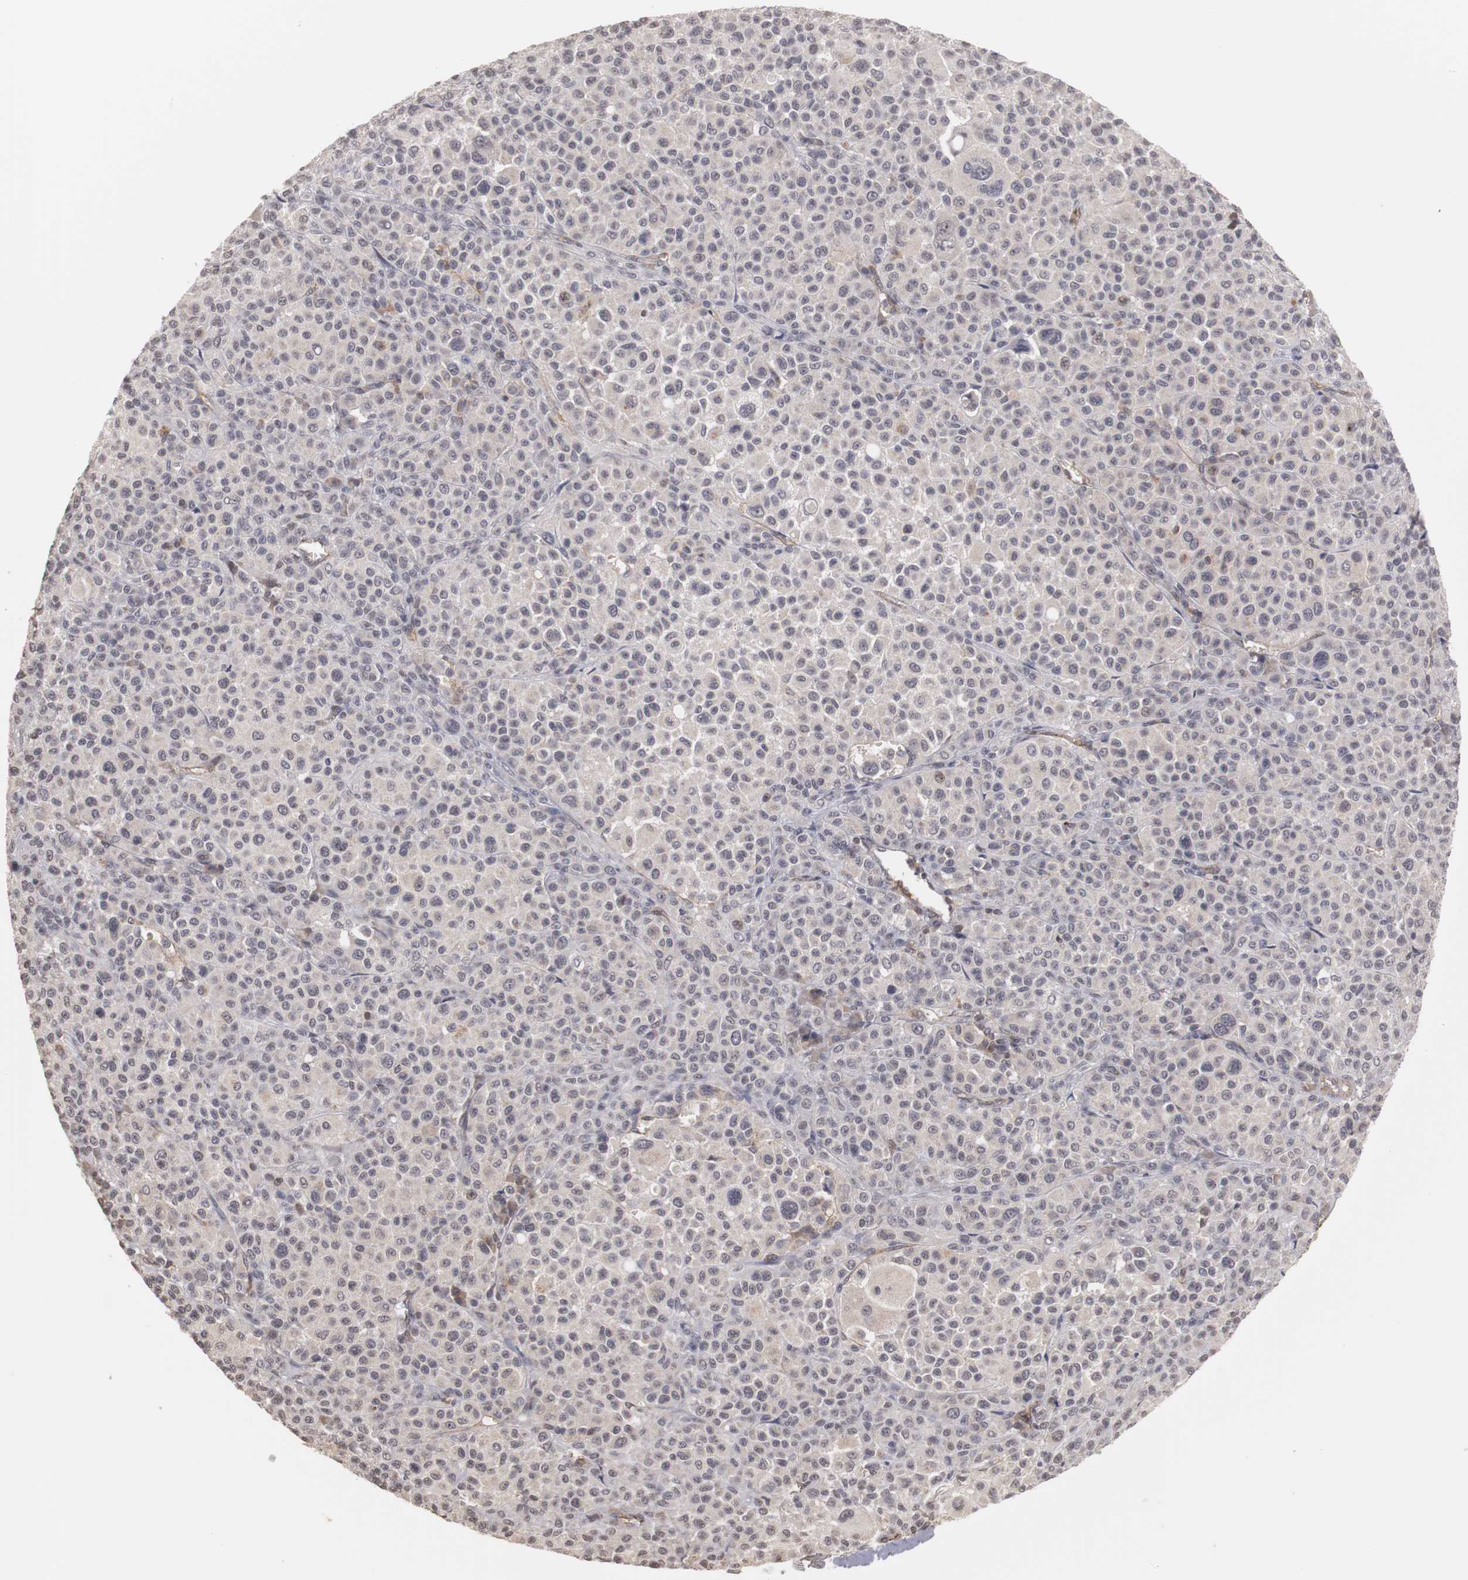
{"staining": {"intensity": "negative", "quantity": "none", "location": "none"}, "tissue": "melanoma", "cell_type": "Tumor cells", "image_type": "cancer", "snomed": [{"axis": "morphology", "description": "Malignant melanoma, Metastatic site"}, {"axis": "topography", "description": "Skin"}], "caption": "The micrograph demonstrates no staining of tumor cells in melanoma.", "gene": "PLEKHA1", "patient": {"sex": "female", "age": 74}}